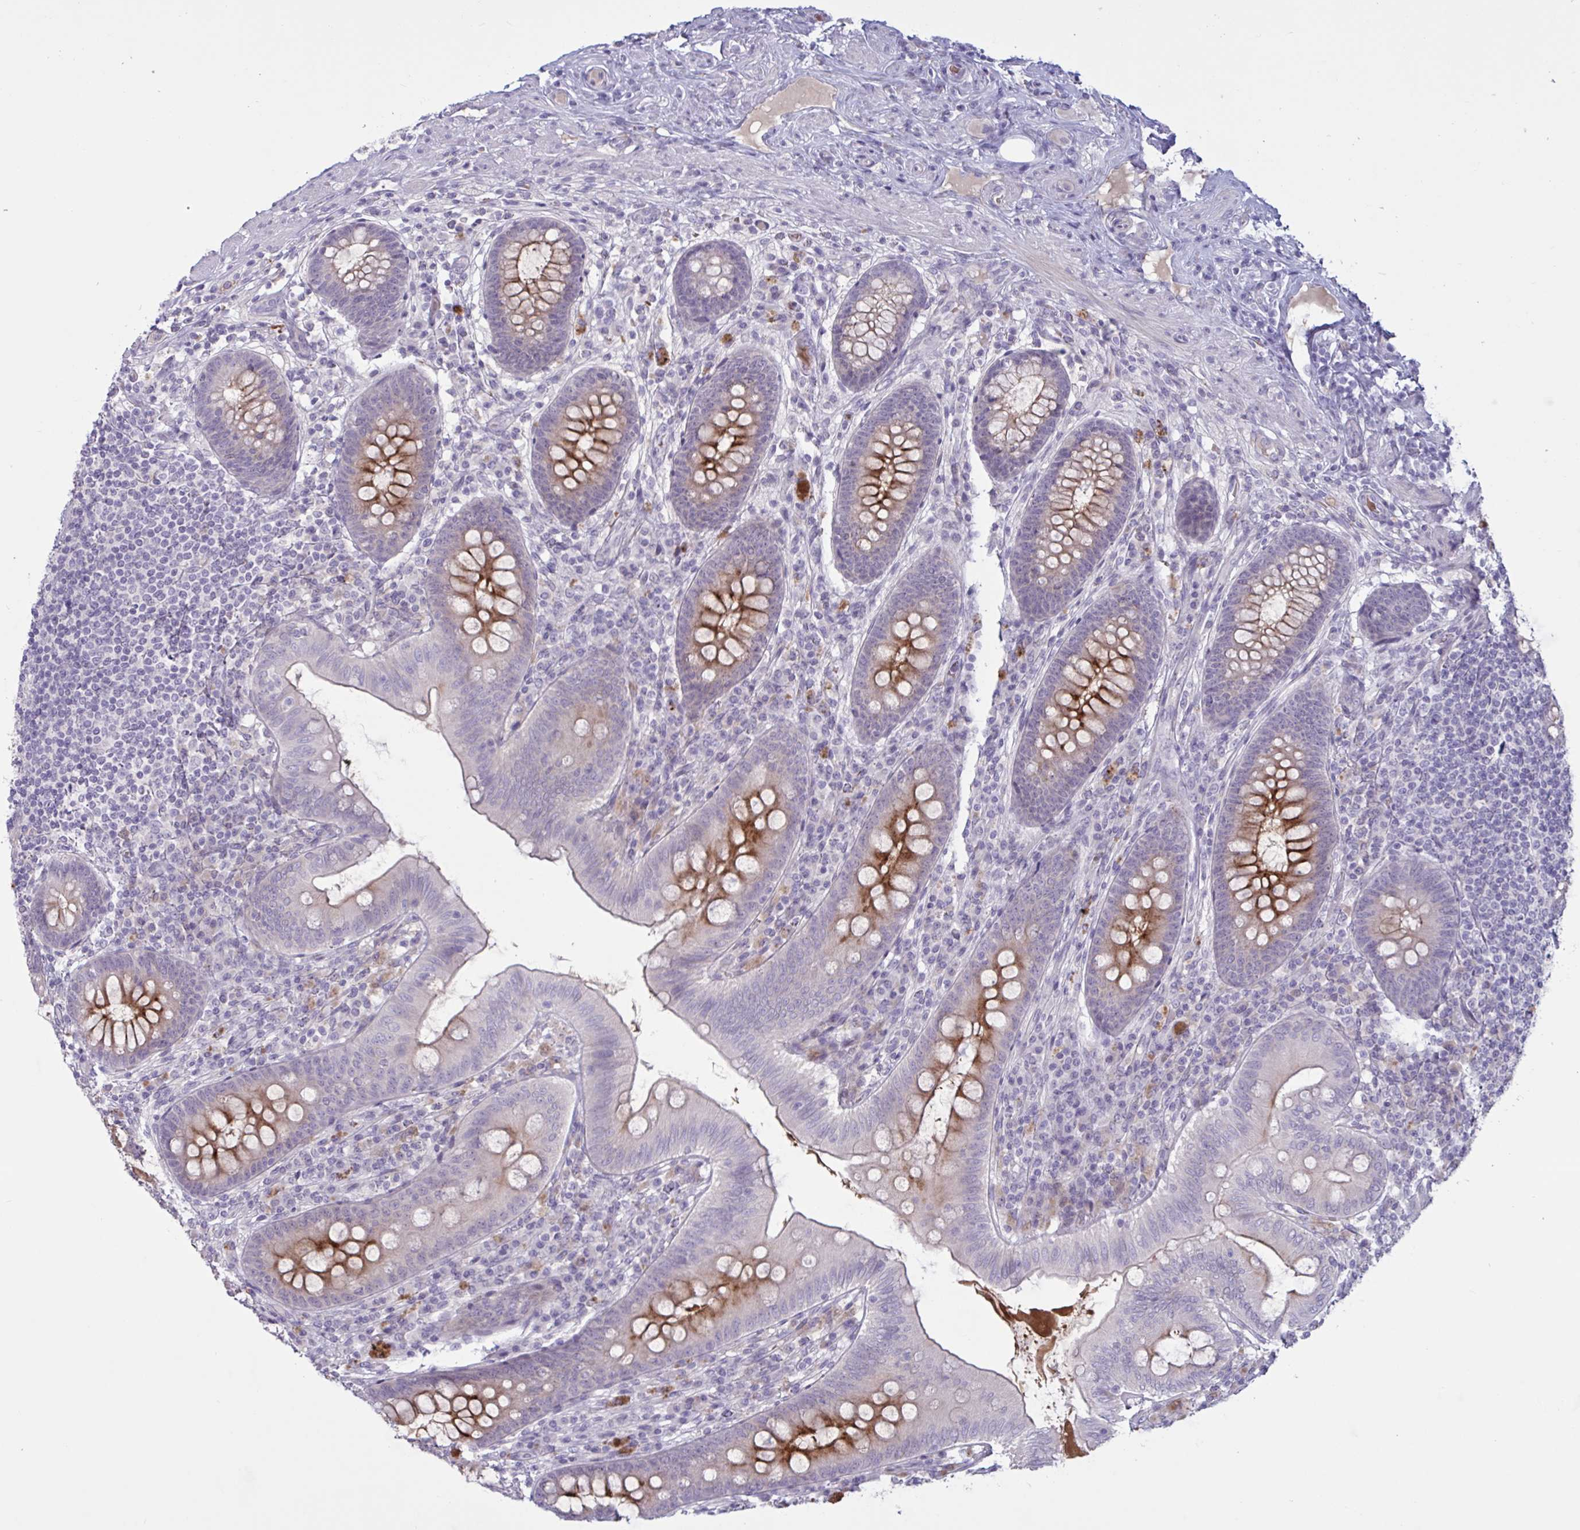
{"staining": {"intensity": "moderate", "quantity": "25%-75%", "location": "cytoplasmic/membranous"}, "tissue": "appendix", "cell_type": "Glandular cells", "image_type": "normal", "snomed": [{"axis": "morphology", "description": "Normal tissue, NOS"}, {"axis": "topography", "description": "Appendix"}], "caption": "A photomicrograph showing moderate cytoplasmic/membranous expression in about 25%-75% of glandular cells in unremarkable appendix, as visualized by brown immunohistochemical staining.", "gene": "ENSG00000281613", "patient": {"sex": "male", "age": 71}}